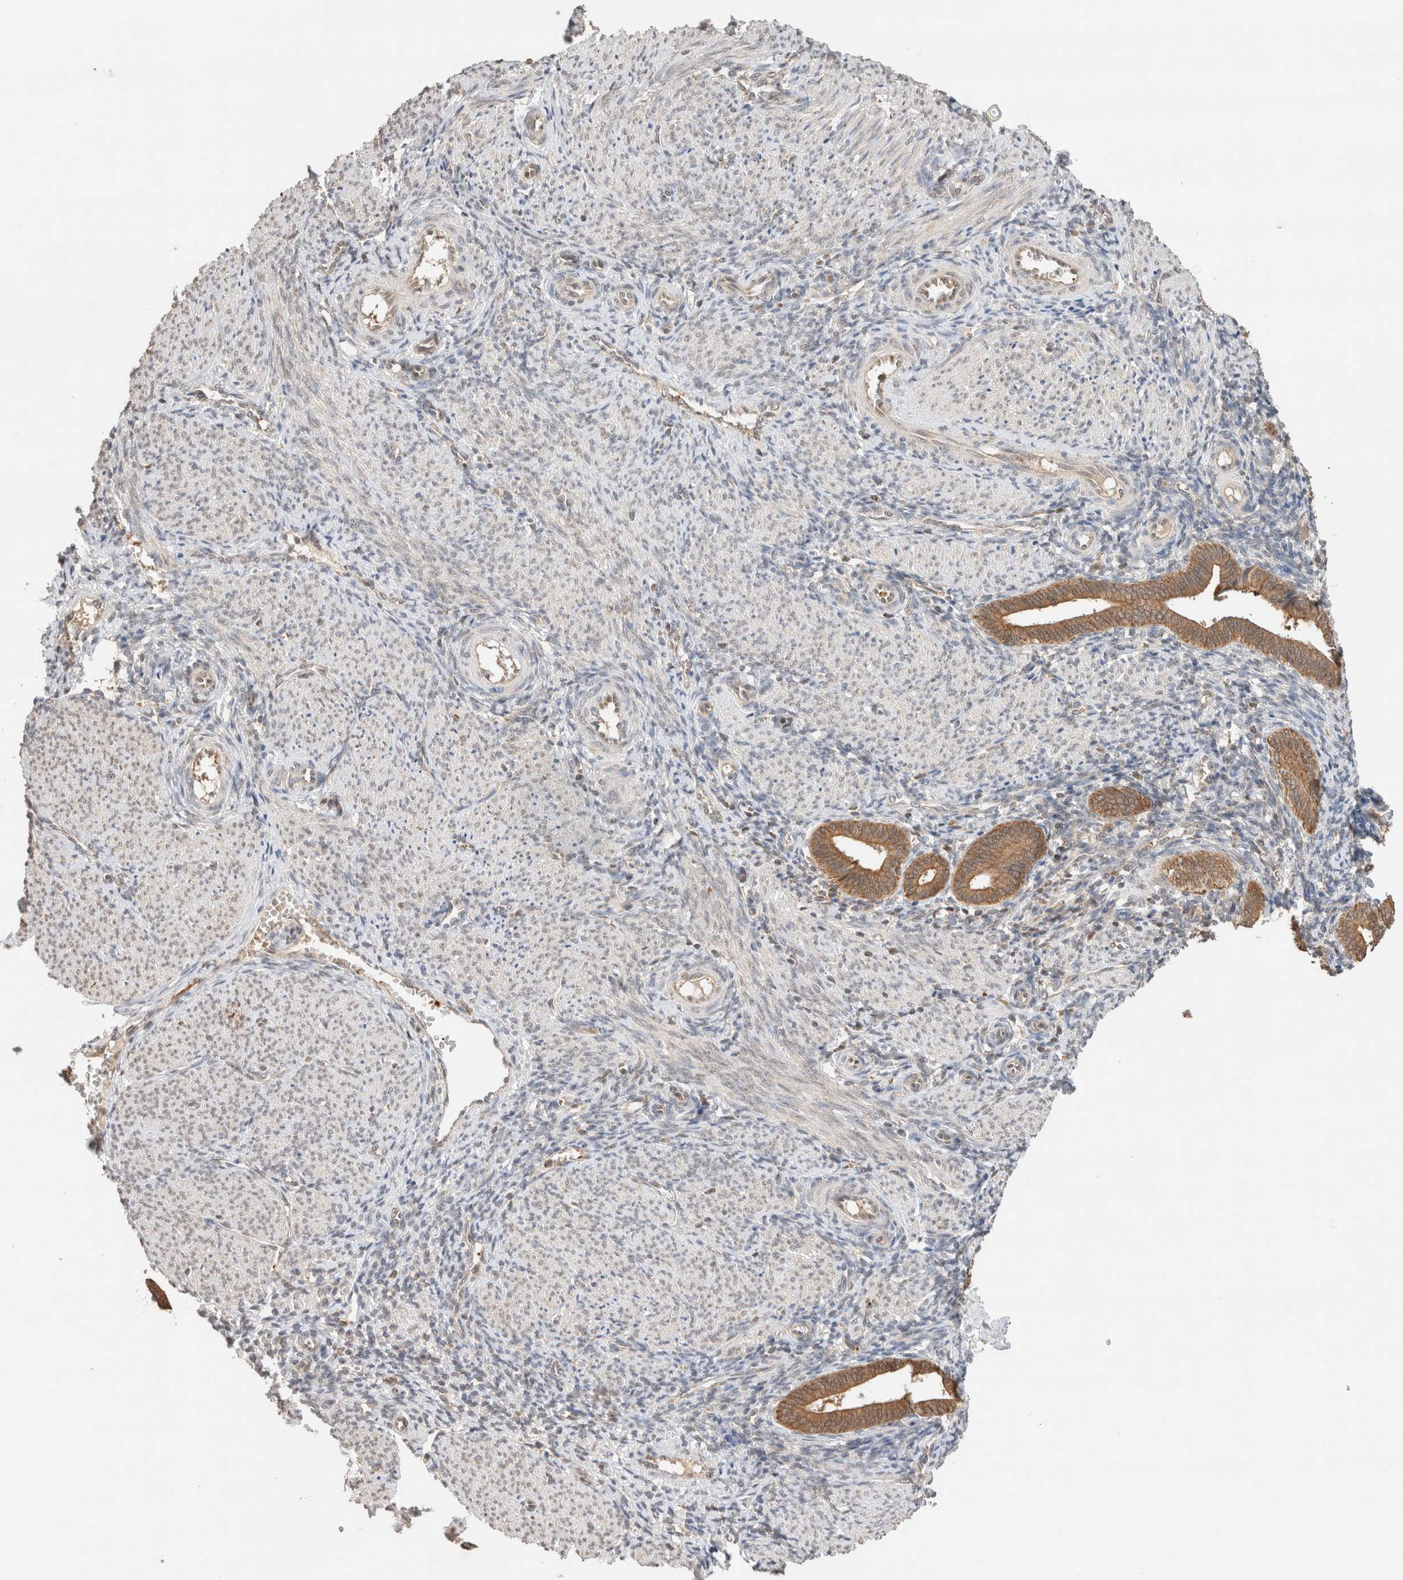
{"staining": {"intensity": "weak", "quantity": "25%-75%", "location": "cytoplasmic/membranous"}, "tissue": "endometrium", "cell_type": "Cells in endometrial stroma", "image_type": "normal", "snomed": [{"axis": "morphology", "description": "Normal tissue, NOS"}, {"axis": "topography", "description": "Uterus"}, {"axis": "topography", "description": "Endometrium"}], "caption": "The micrograph exhibits staining of normal endometrium, revealing weak cytoplasmic/membranous protein staining (brown color) within cells in endometrial stroma. (IHC, brightfield microscopy, high magnification).", "gene": "CA13", "patient": {"sex": "female", "age": 33}}